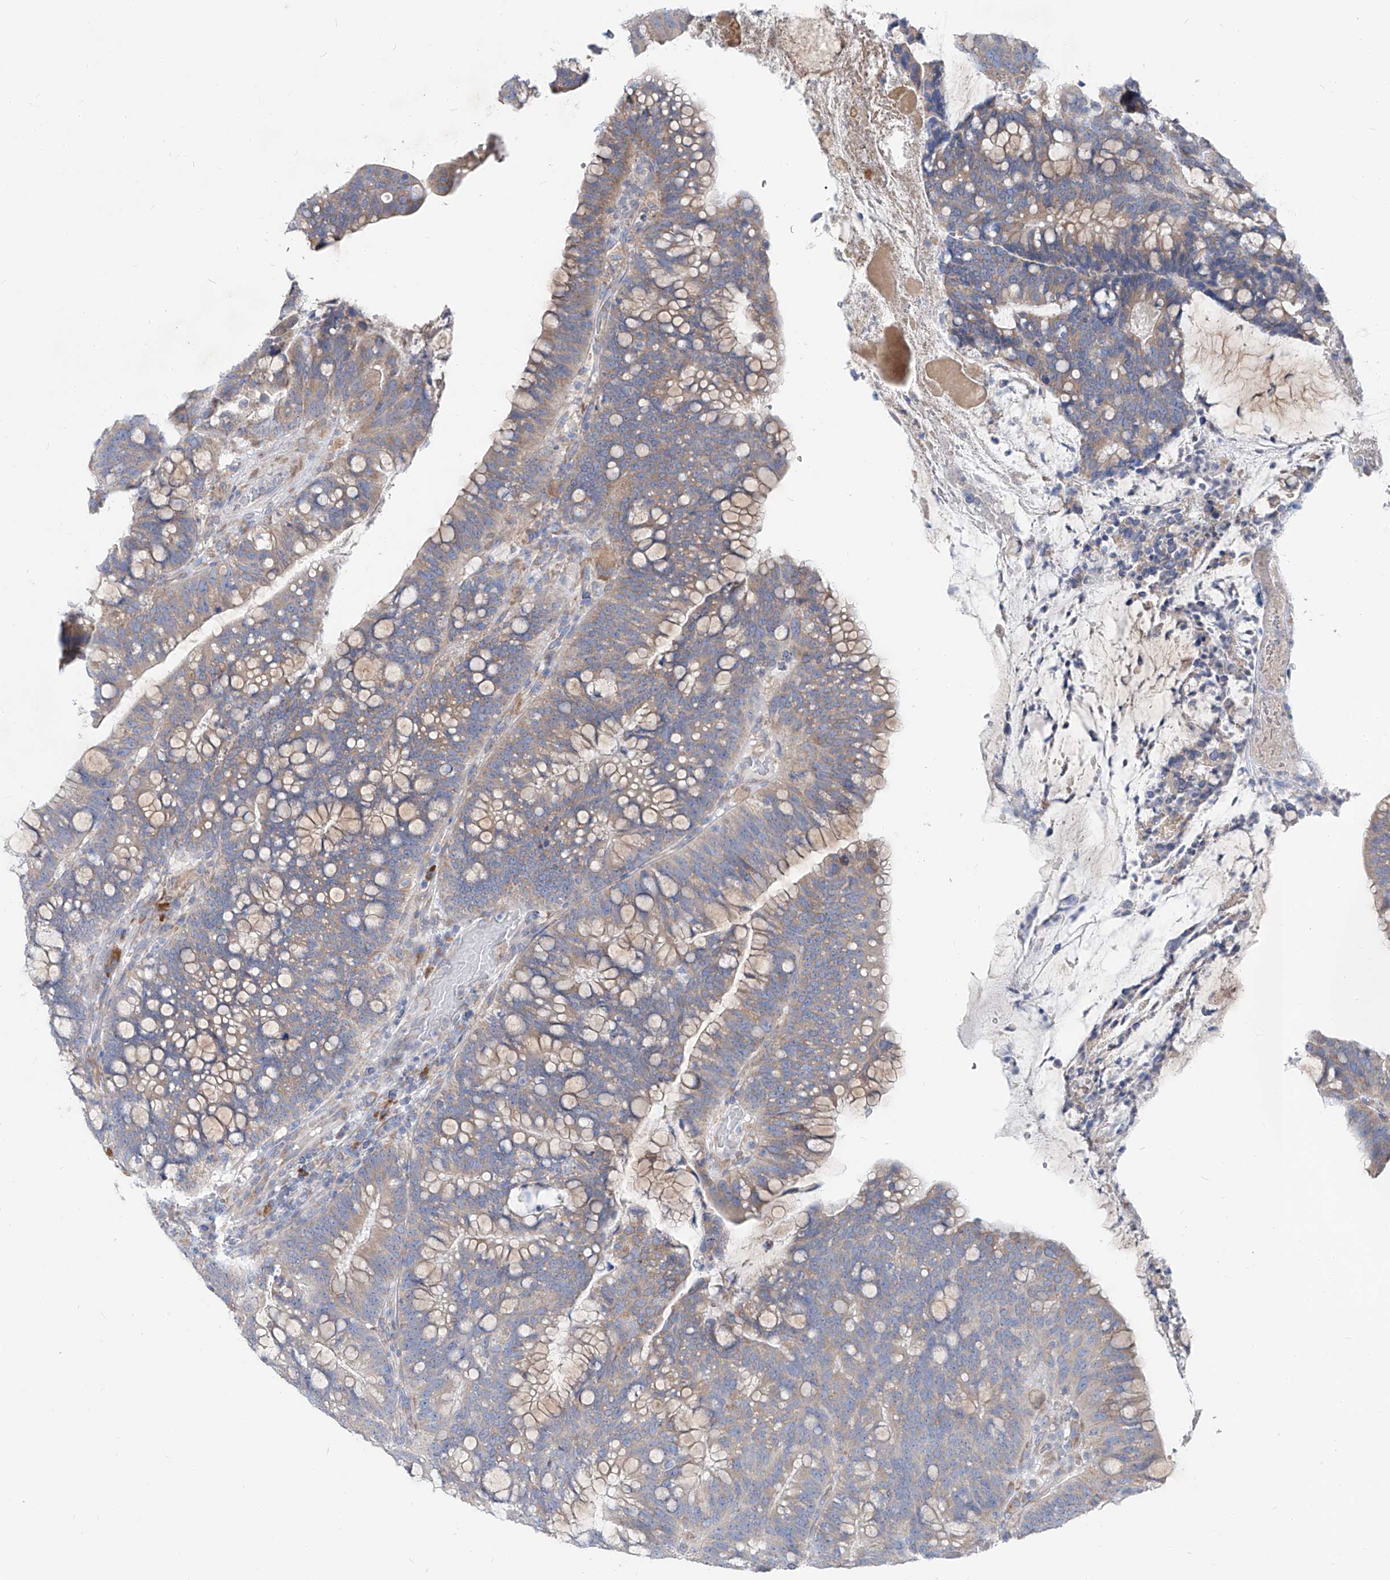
{"staining": {"intensity": "weak", "quantity": "25%-75%", "location": "cytoplasmic/membranous"}, "tissue": "colorectal cancer", "cell_type": "Tumor cells", "image_type": "cancer", "snomed": [{"axis": "morphology", "description": "Adenocarcinoma, NOS"}, {"axis": "topography", "description": "Colon"}], "caption": "About 25%-75% of tumor cells in human colorectal adenocarcinoma display weak cytoplasmic/membranous protein positivity as visualized by brown immunohistochemical staining.", "gene": "UFL1", "patient": {"sex": "female", "age": 66}}